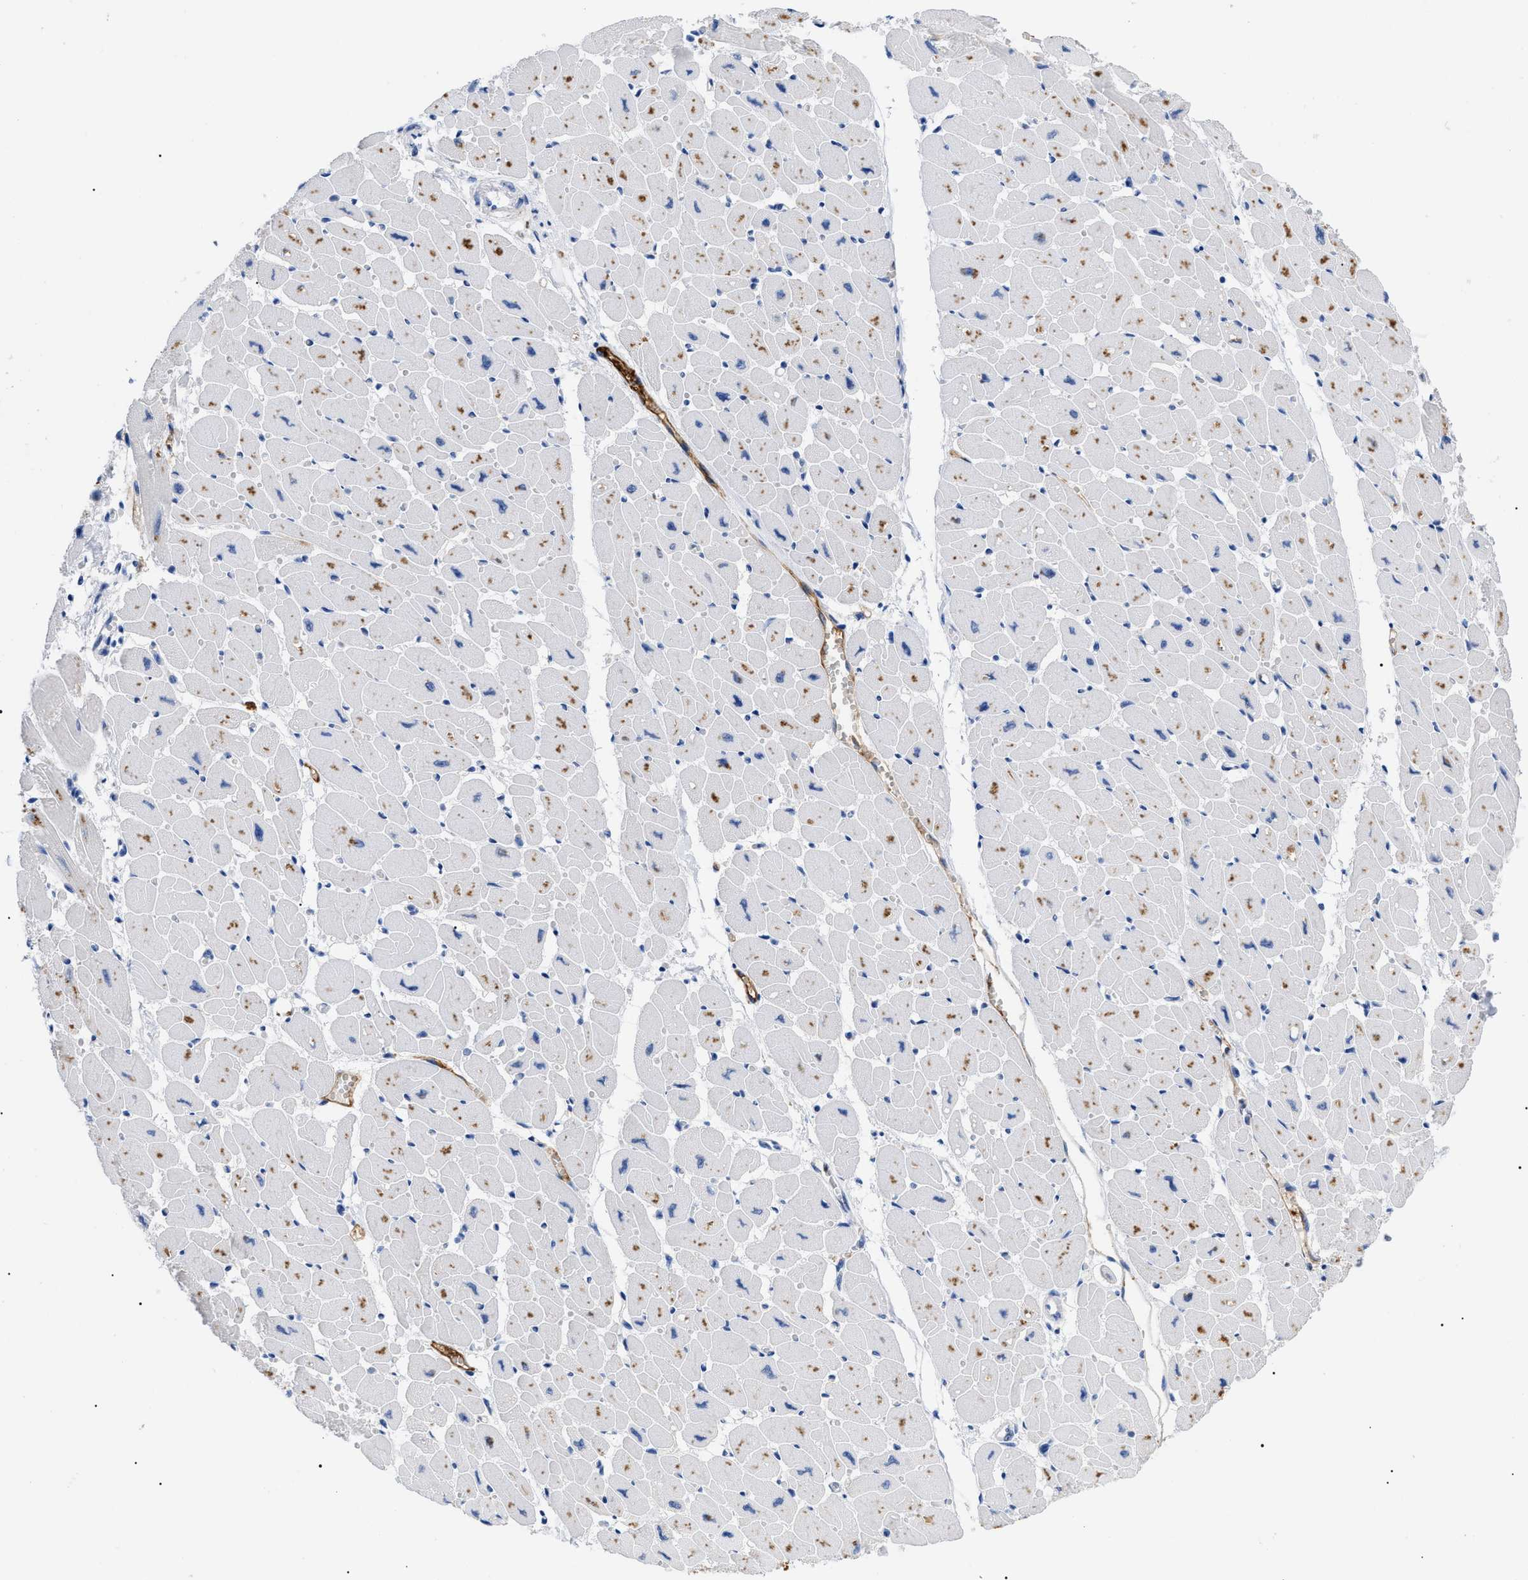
{"staining": {"intensity": "negative", "quantity": "none", "location": "none"}, "tissue": "heart muscle", "cell_type": "Cardiomyocytes", "image_type": "normal", "snomed": [{"axis": "morphology", "description": "Normal tissue, NOS"}, {"axis": "topography", "description": "Heart"}], "caption": "IHC of benign human heart muscle reveals no expression in cardiomyocytes.", "gene": "ACKR1", "patient": {"sex": "female", "age": 54}}